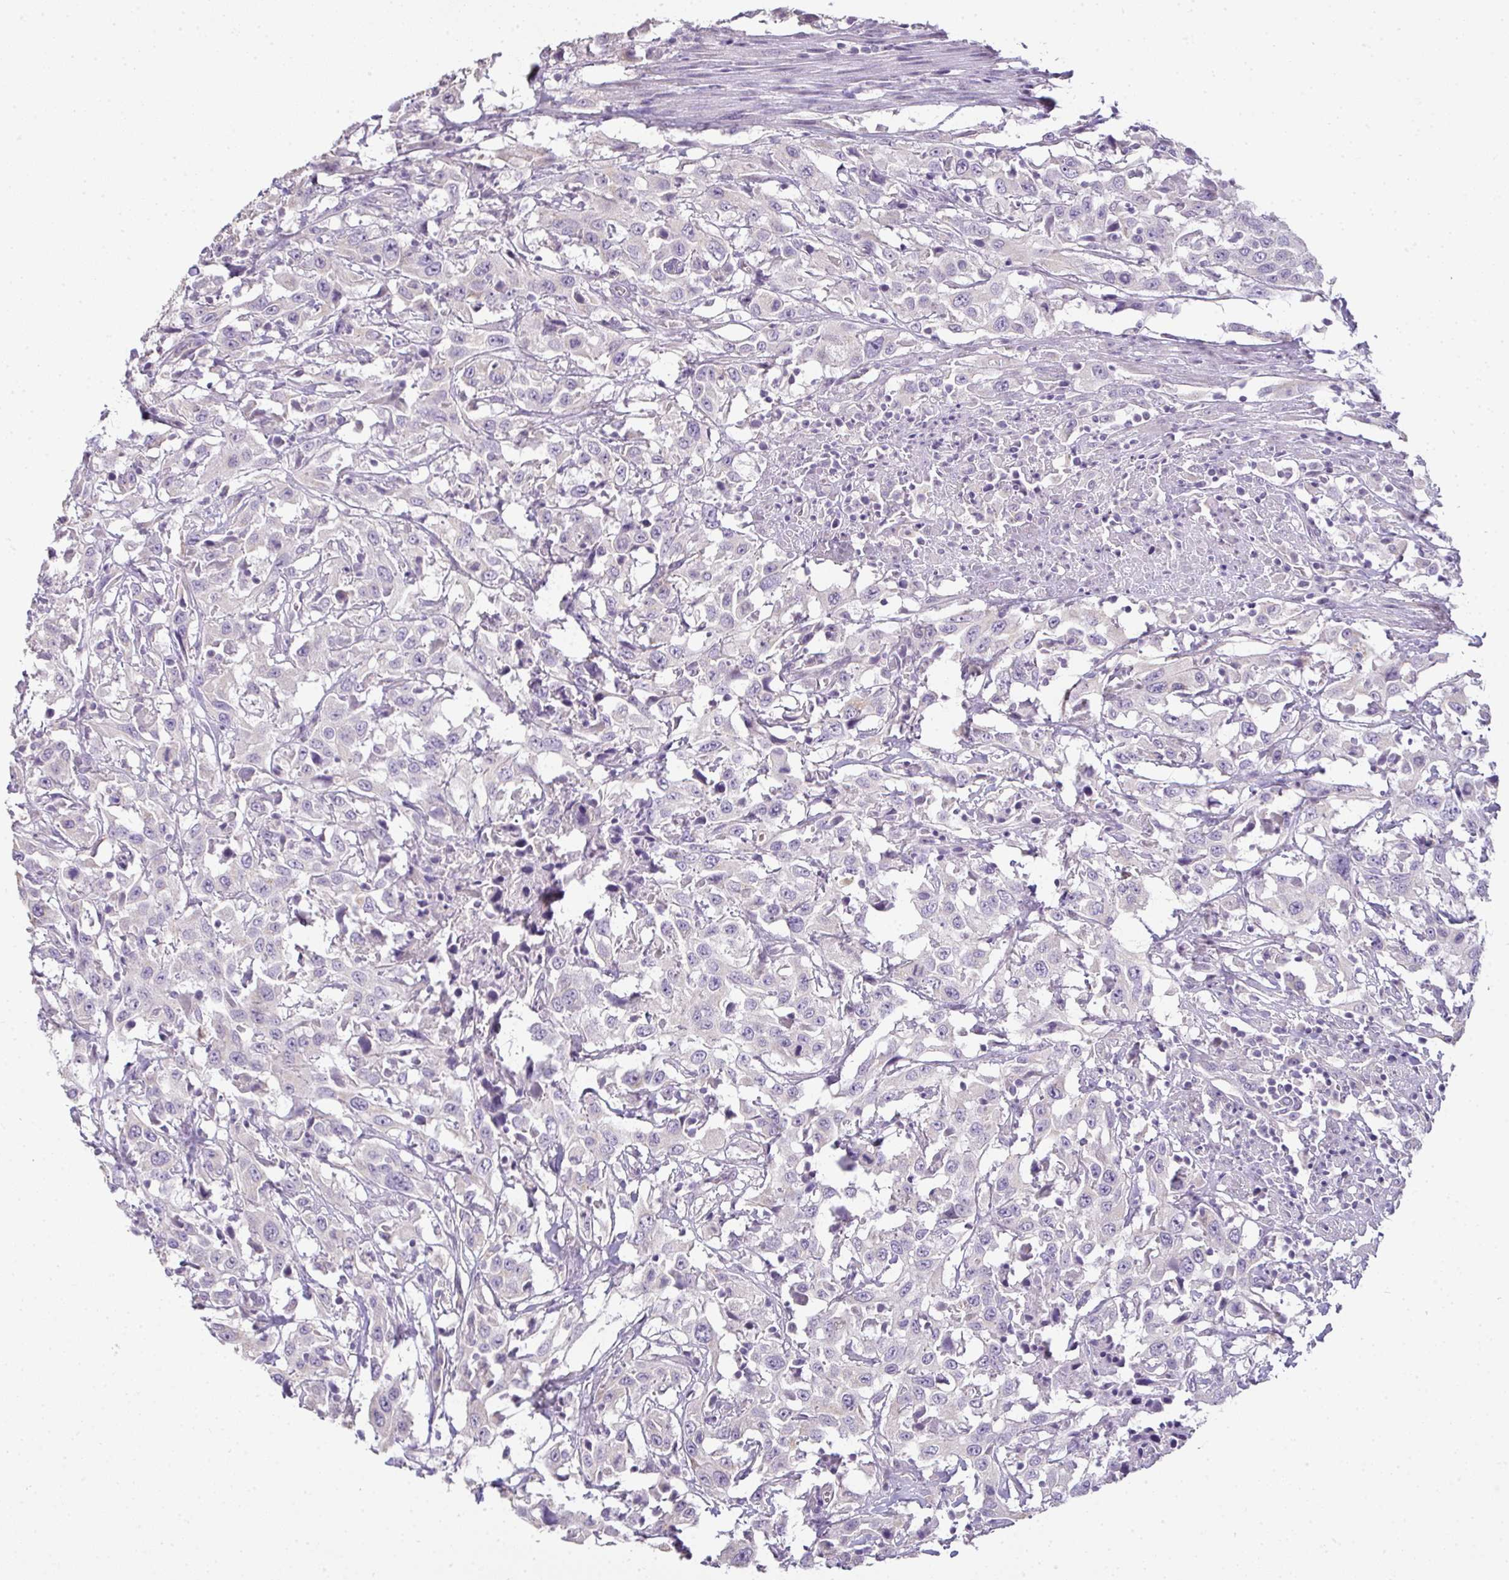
{"staining": {"intensity": "negative", "quantity": "none", "location": "none"}, "tissue": "urothelial cancer", "cell_type": "Tumor cells", "image_type": "cancer", "snomed": [{"axis": "morphology", "description": "Urothelial carcinoma, High grade"}, {"axis": "topography", "description": "Urinary bladder"}], "caption": "Immunohistochemistry histopathology image of neoplastic tissue: human urothelial cancer stained with DAB displays no significant protein staining in tumor cells.", "gene": "CMPK1", "patient": {"sex": "male", "age": 61}}